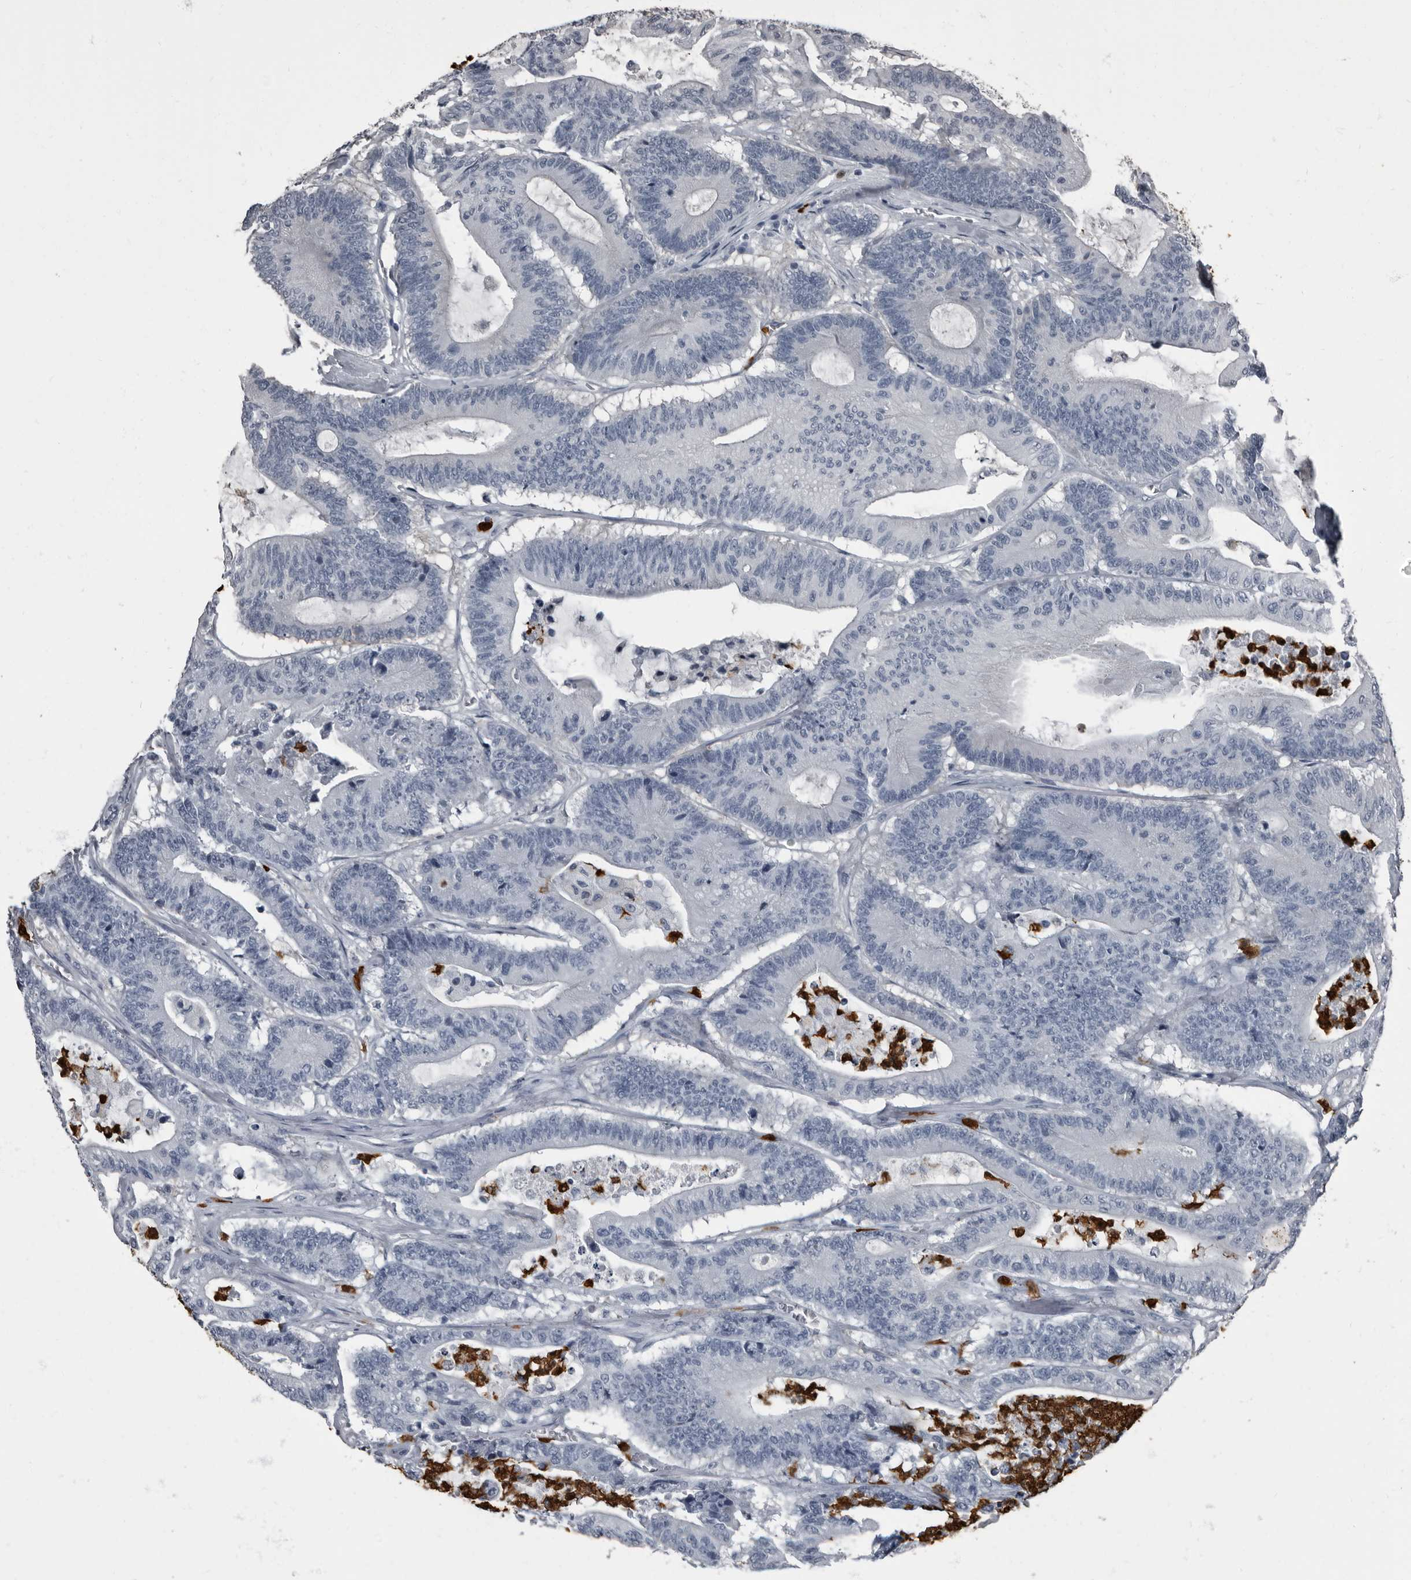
{"staining": {"intensity": "negative", "quantity": "none", "location": "none"}, "tissue": "colorectal cancer", "cell_type": "Tumor cells", "image_type": "cancer", "snomed": [{"axis": "morphology", "description": "Adenocarcinoma, NOS"}, {"axis": "topography", "description": "Colon"}], "caption": "A high-resolution image shows IHC staining of colorectal cancer (adenocarcinoma), which exhibits no significant staining in tumor cells.", "gene": "TPD52L1", "patient": {"sex": "female", "age": 84}}